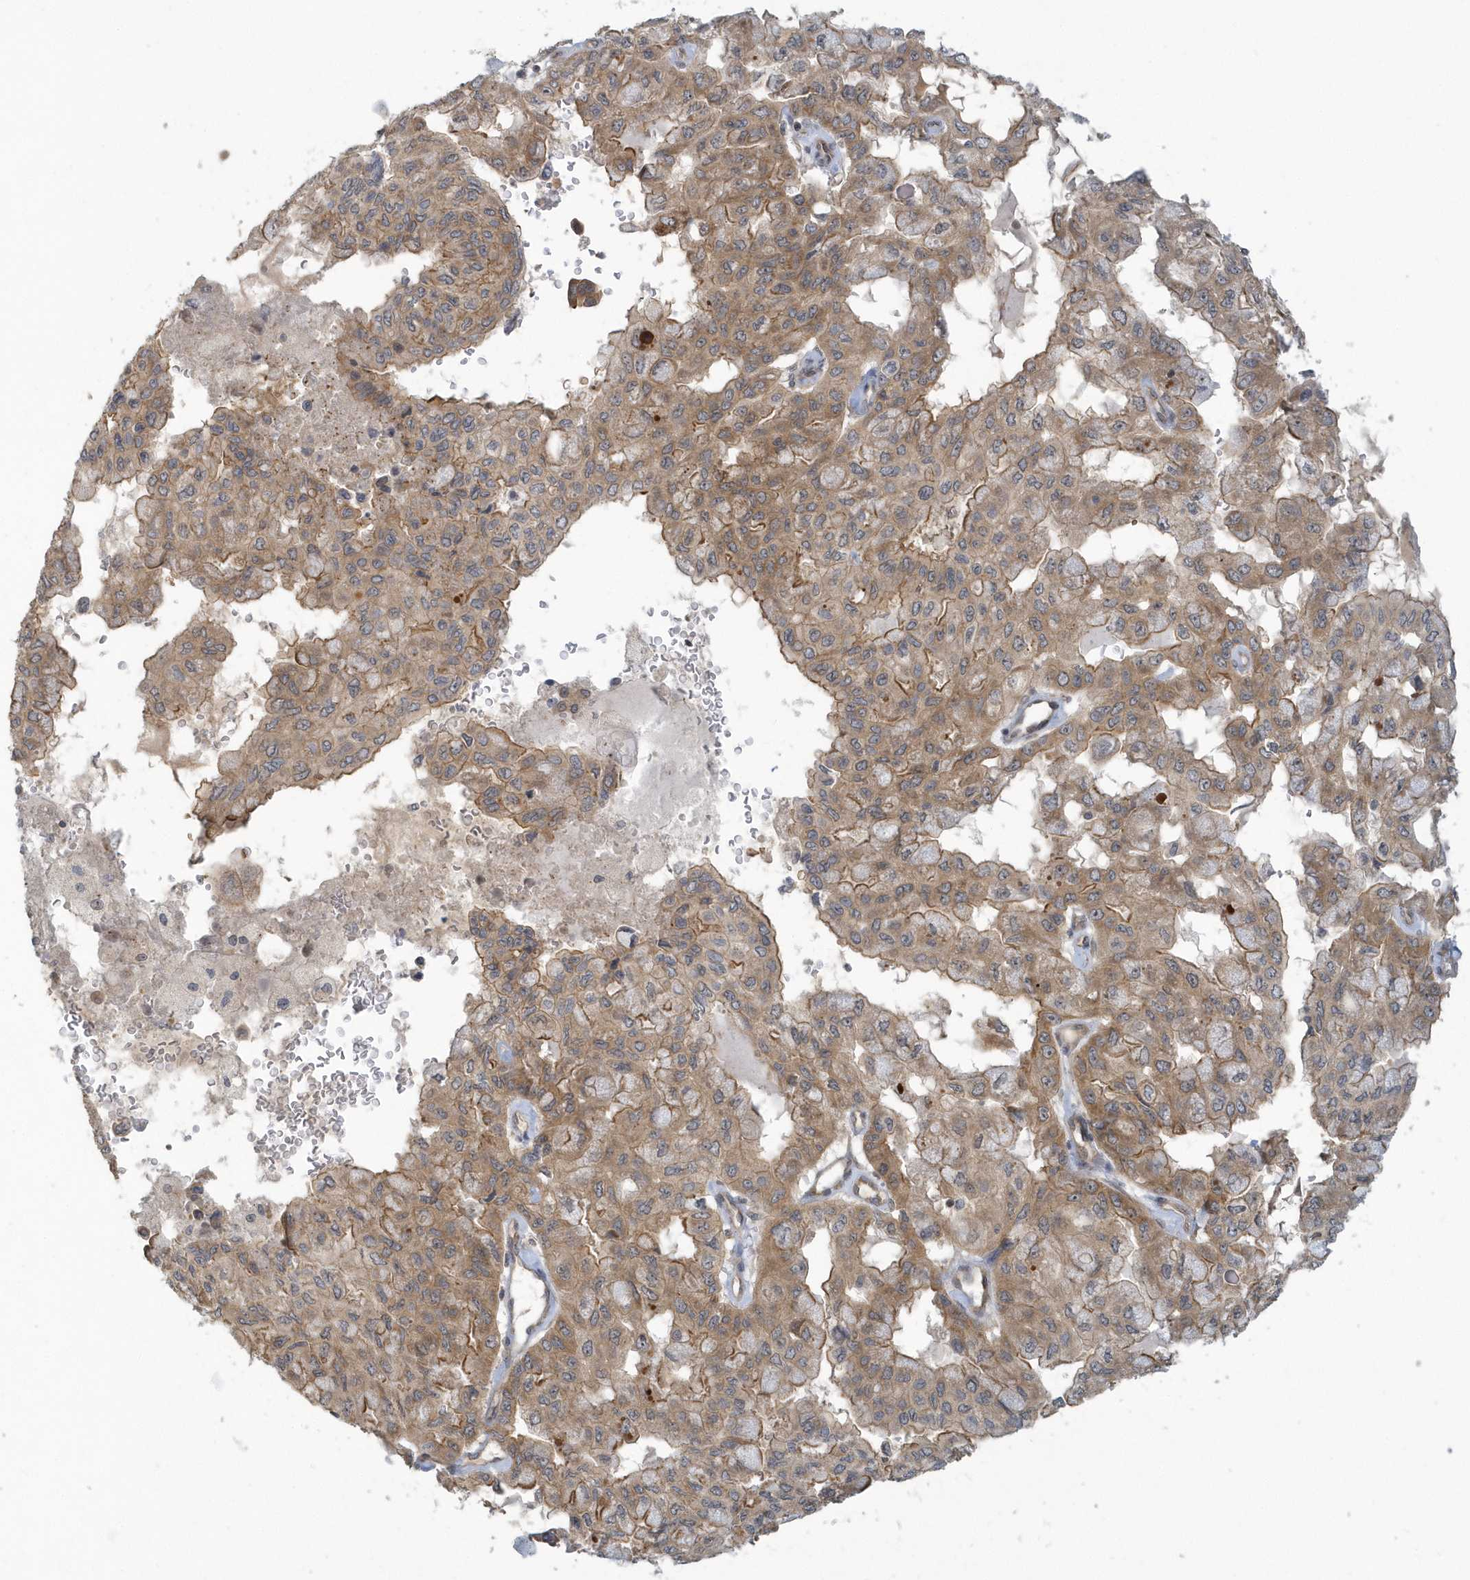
{"staining": {"intensity": "moderate", "quantity": "25%-75%", "location": "cytoplasmic/membranous"}, "tissue": "pancreatic cancer", "cell_type": "Tumor cells", "image_type": "cancer", "snomed": [{"axis": "morphology", "description": "Adenocarcinoma, NOS"}, {"axis": "topography", "description": "Pancreas"}], "caption": "A brown stain highlights moderate cytoplasmic/membranous staining of a protein in human pancreatic adenocarcinoma tumor cells.", "gene": "STIM2", "patient": {"sex": "male", "age": 51}}